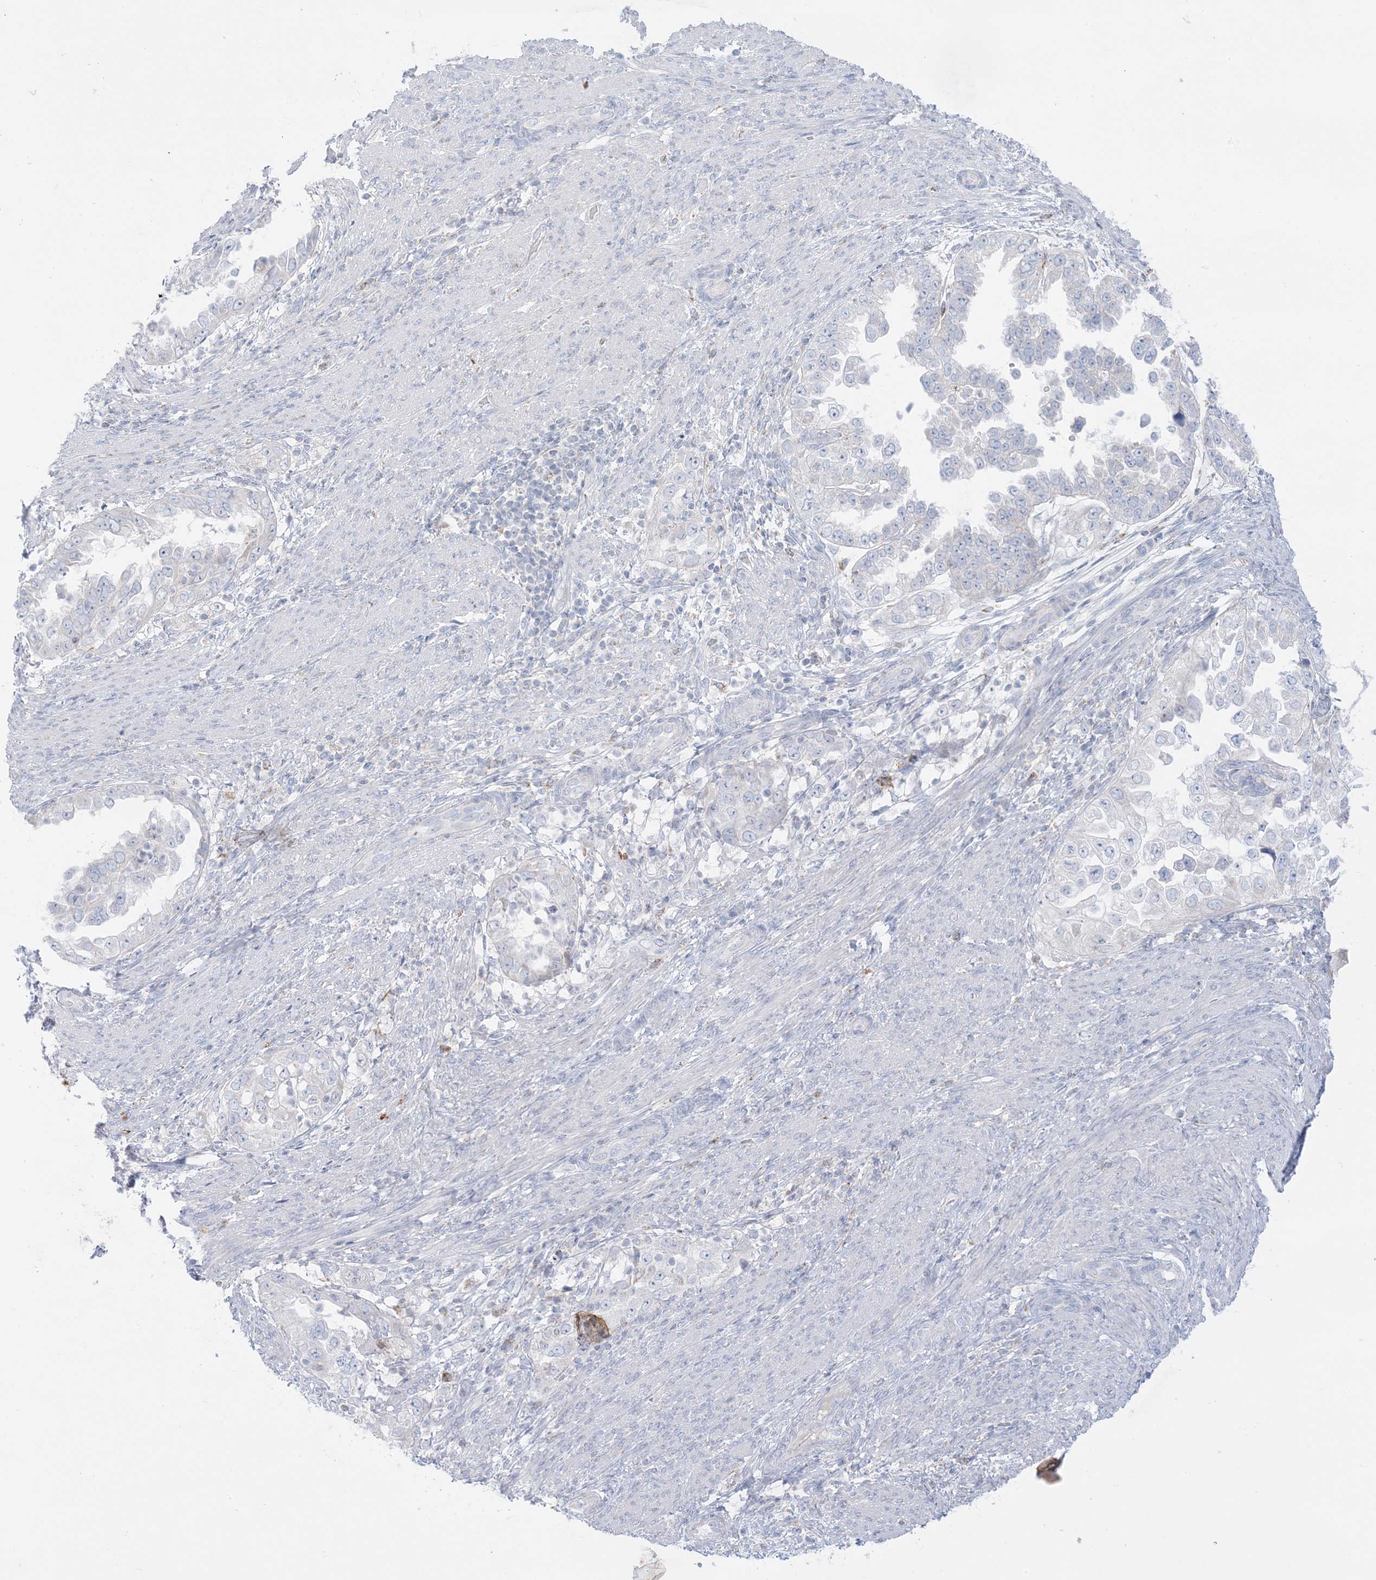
{"staining": {"intensity": "negative", "quantity": "none", "location": "none"}, "tissue": "endometrial cancer", "cell_type": "Tumor cells", "image_type": "cancer", "snomed": [{"axis": "morphology", "description": "Adenocarcinoma, NOS"}, {"axis": "topography", "description": "Endometrium"}], "caption": "Histopathology image shows no significant protein staining in tumor cells of endometrial adenocarcinoma. Nuclei are stained in blue.", "gene": "KCTD6", "patient": {"sex": "female", "age": 85}}